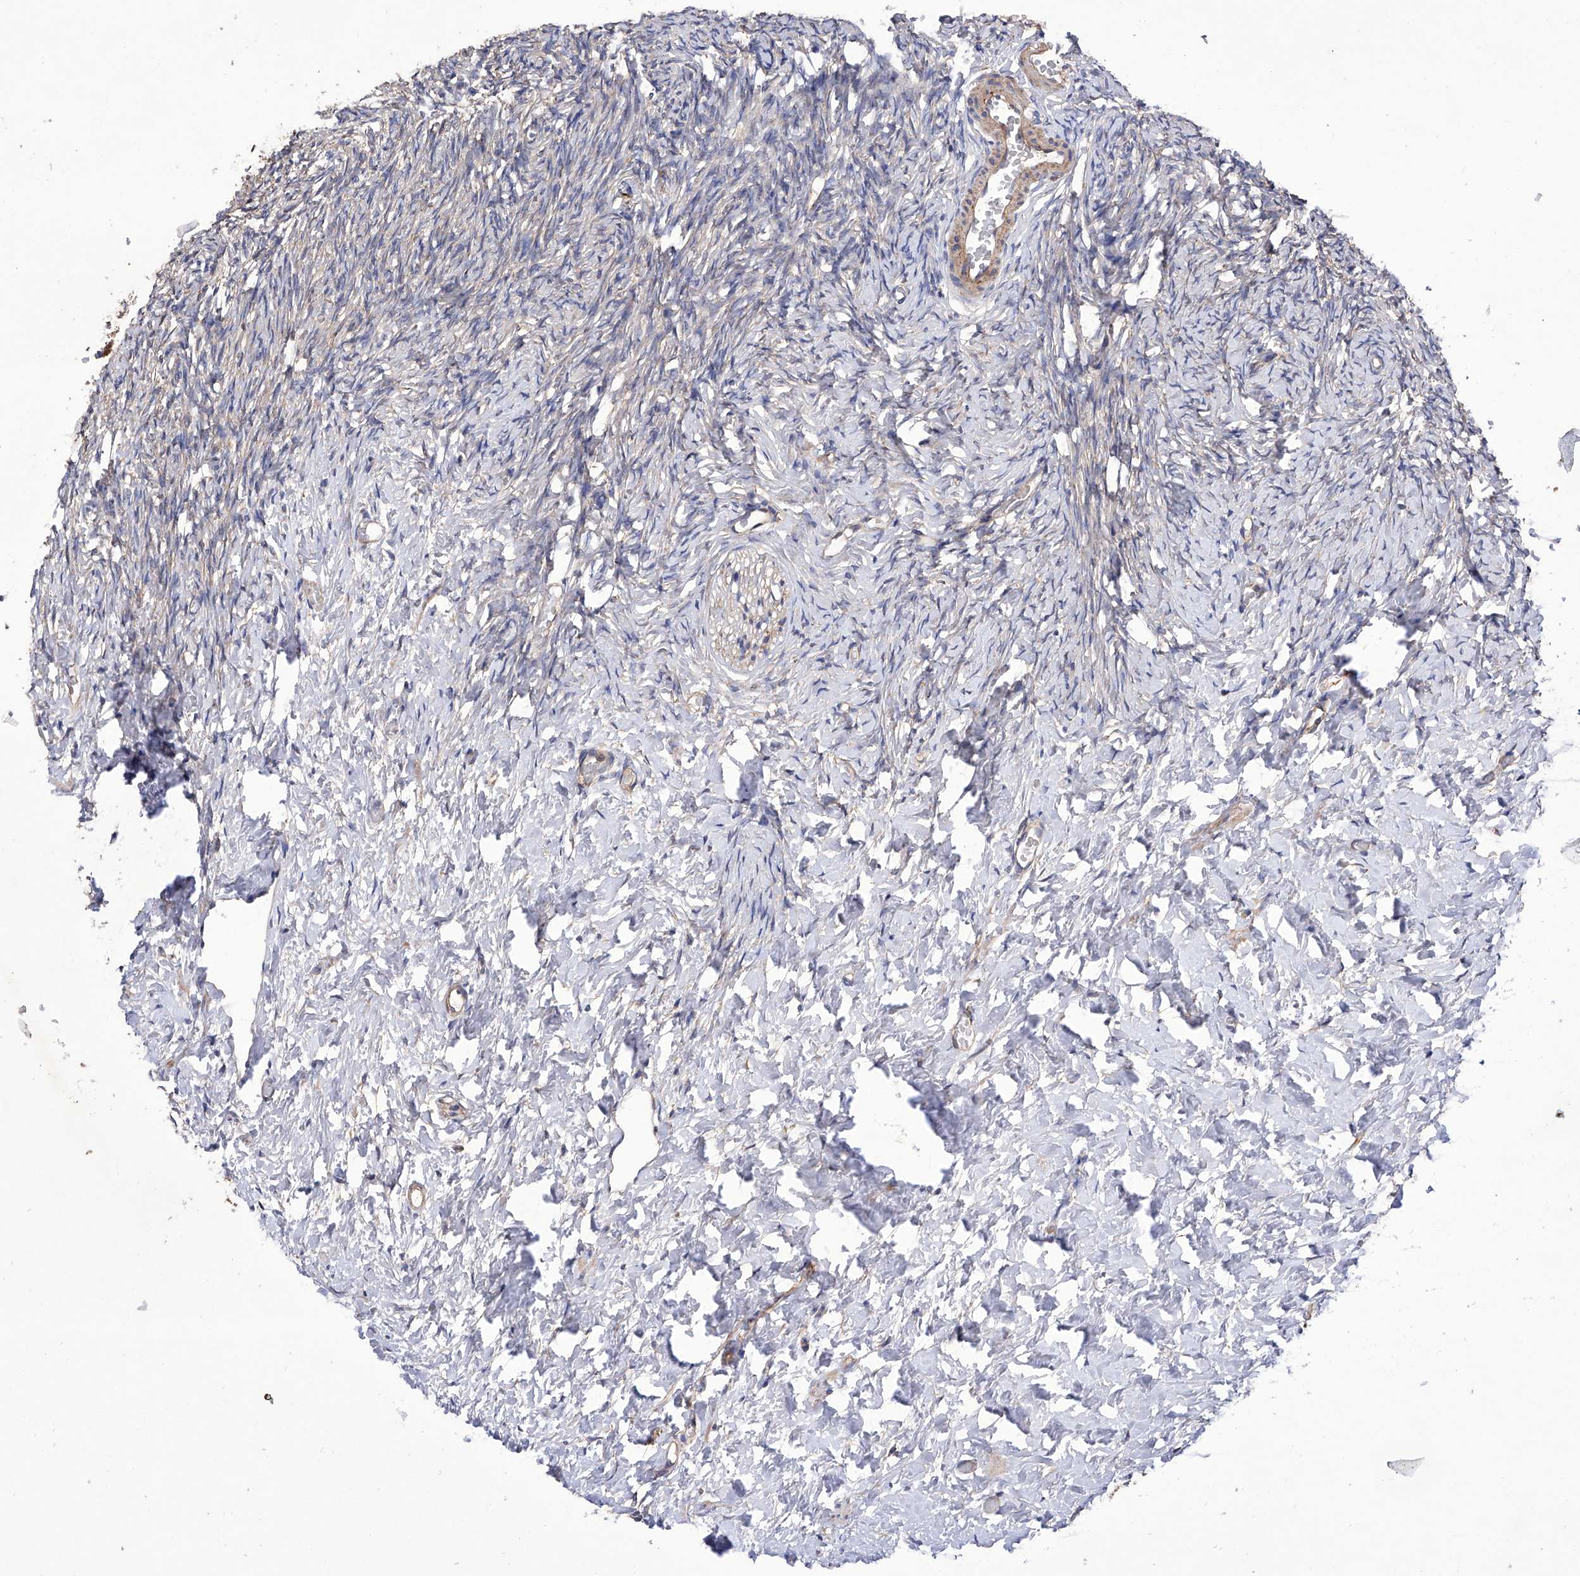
{"staining": {"intensity": "moderate", "quantity": "<25%", "location": "cytoplasmic/membranous"}, "tissue": "ovary", "cell_type": "Ovarian stroma cells", "image_type": "normal", "snomed": [{"axis": "morphology", "description": "Normal tissue, NOS"}, {"axis": "topography", "description": "Ovary"}], "caption": "Immunohistochemical staining of unremarkable human ovary shows moderate cytoplasmic/membranous protein expression in about <25% of ovarian stroma cells. (brown staining indicates protein expression, while blue staining denotes nuclei).", "gene": "EFCAB2", "patient": {"sex": "female", "age": 27}}